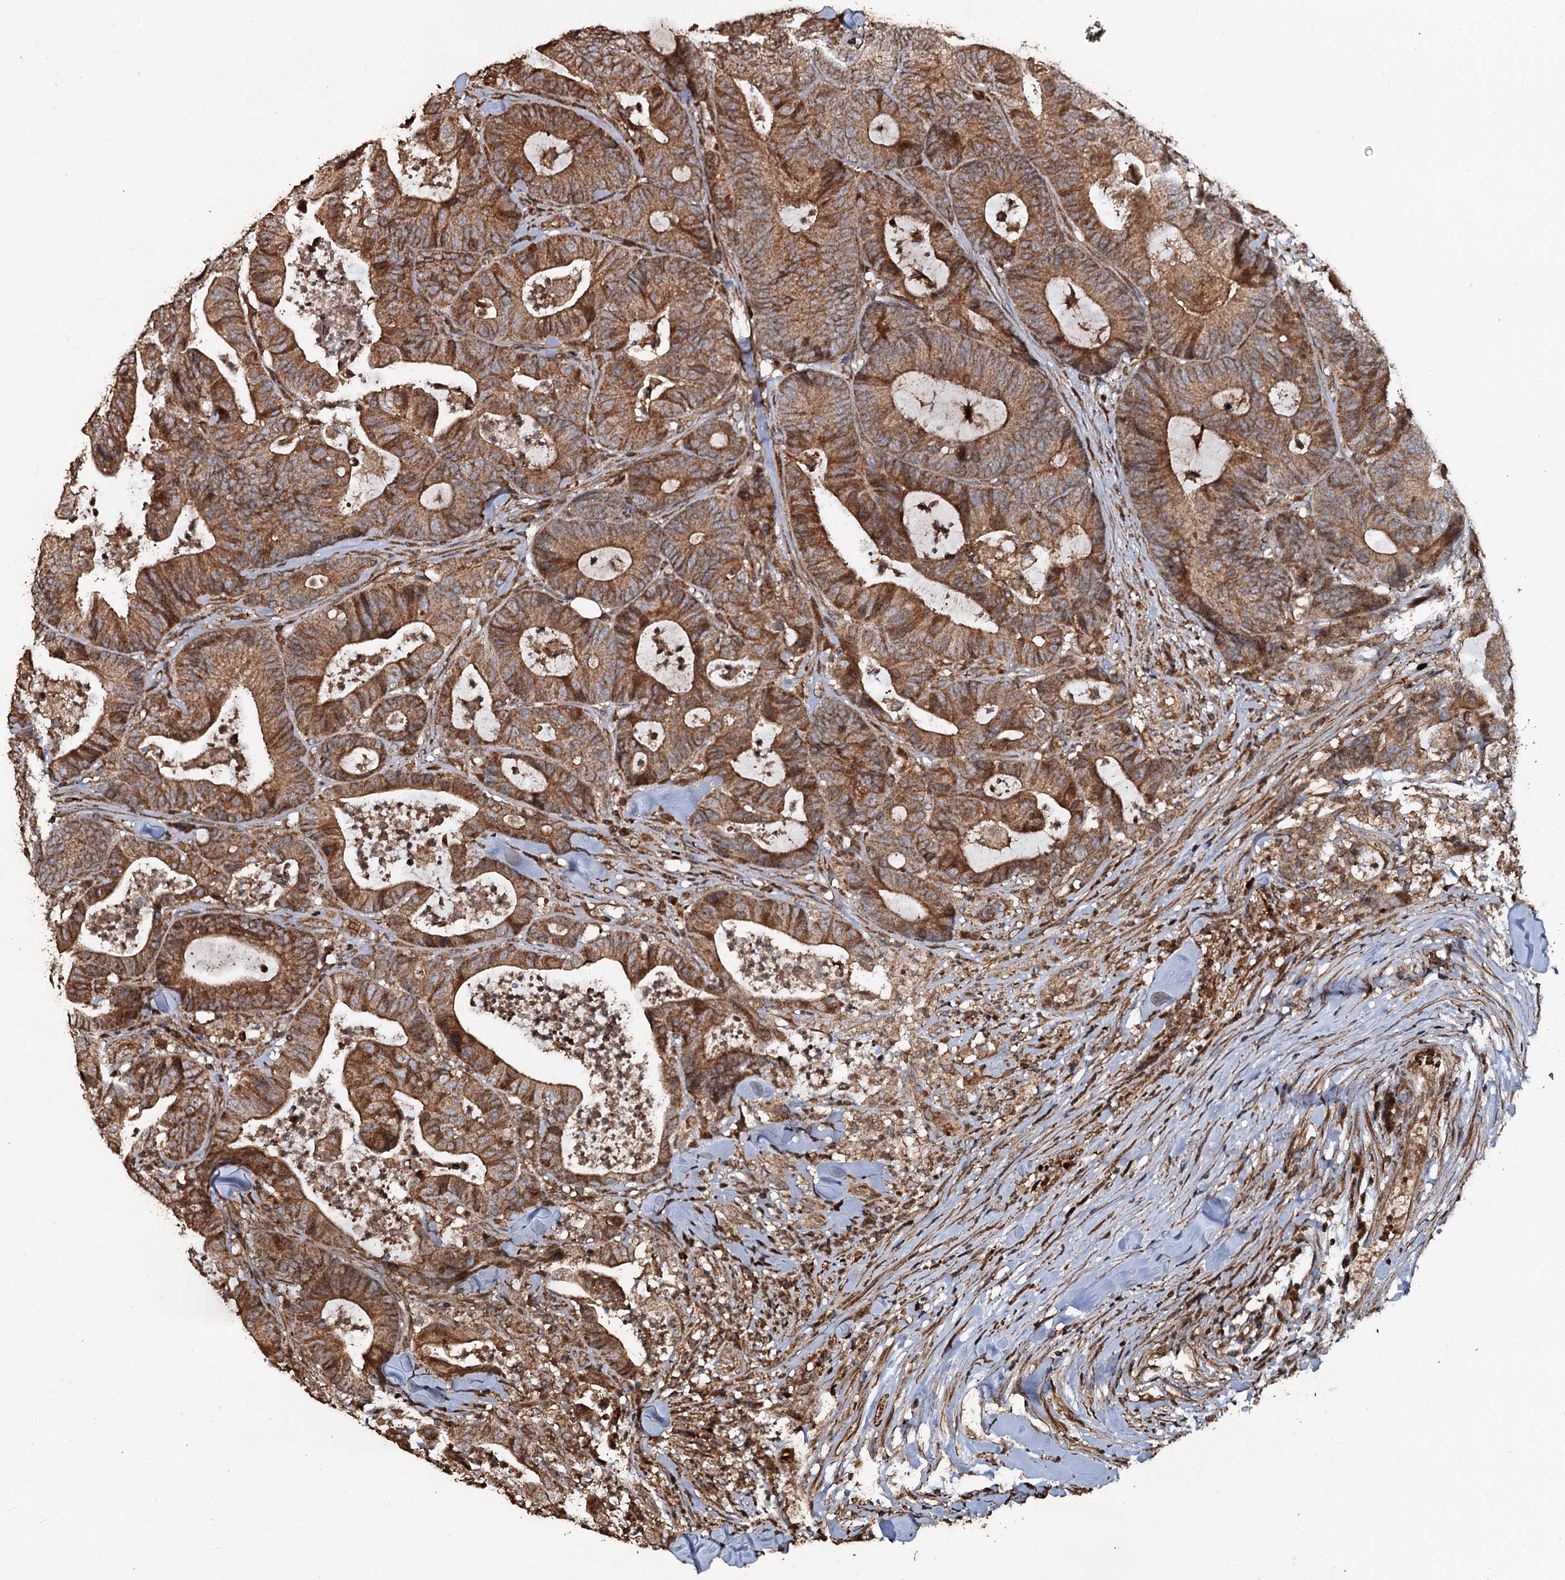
{"staining": {"intensity": "moderate", "quantity": ">75%", "location": "cytoplasmic/membranous"}, "tissue": "colorectal cancer", "cell_type": "Tumor cells", "image_type": "cancer", "snomed": [{"axis": "morphology", "description": "Adenocarcinoma, NOS"}, {"axis": "topography", "description": "Colon"}], "caption": "The histopathology image reveals a brown stain indicating the presence of a protein in the cytoplasmic/membranous of tumor cells in adenocarcinoma (colorectal). (Brightfield microscopy of DAB IHC at high magnification).", "gene": "NOTCH2NLA", "patient": {"sex": "female", "age": 84}}